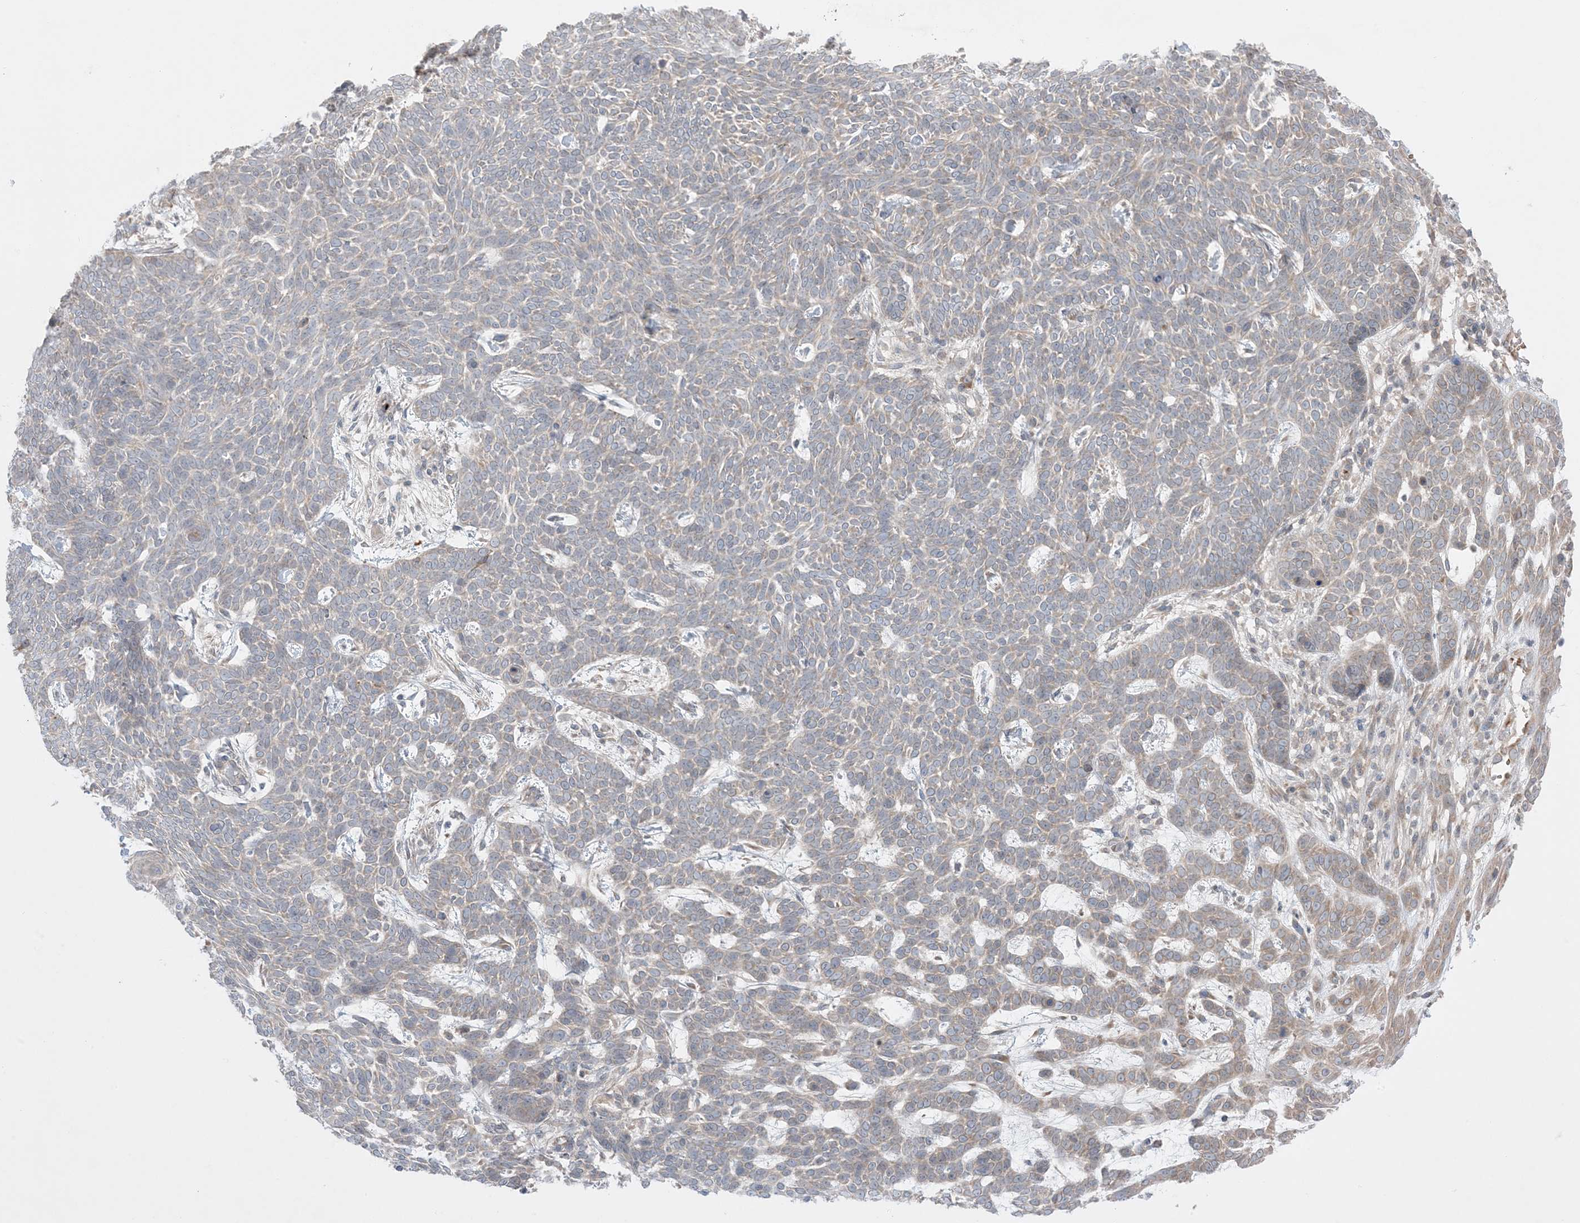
{"staining": {"intensity": "weak", "quantity": "<25%", "location": "cytoplasmic/membranous"}, "tissue": "skin cancer", "cell_type": "Tumor cells", "image_type": "cancer", "snomed": [{"axis": "morphology", "description": "Normal tissue, NOS"}, {"axis": "morphology", "description": "Basal cell carcinoma"}, {"axis": "topography", "description": "Skin"}], "caption": "The histopathology image demonstrates no staining of tumor cells in skin cancer.", "gene": "MMGT1", "patient": {"sex": "male", "age": 64}}